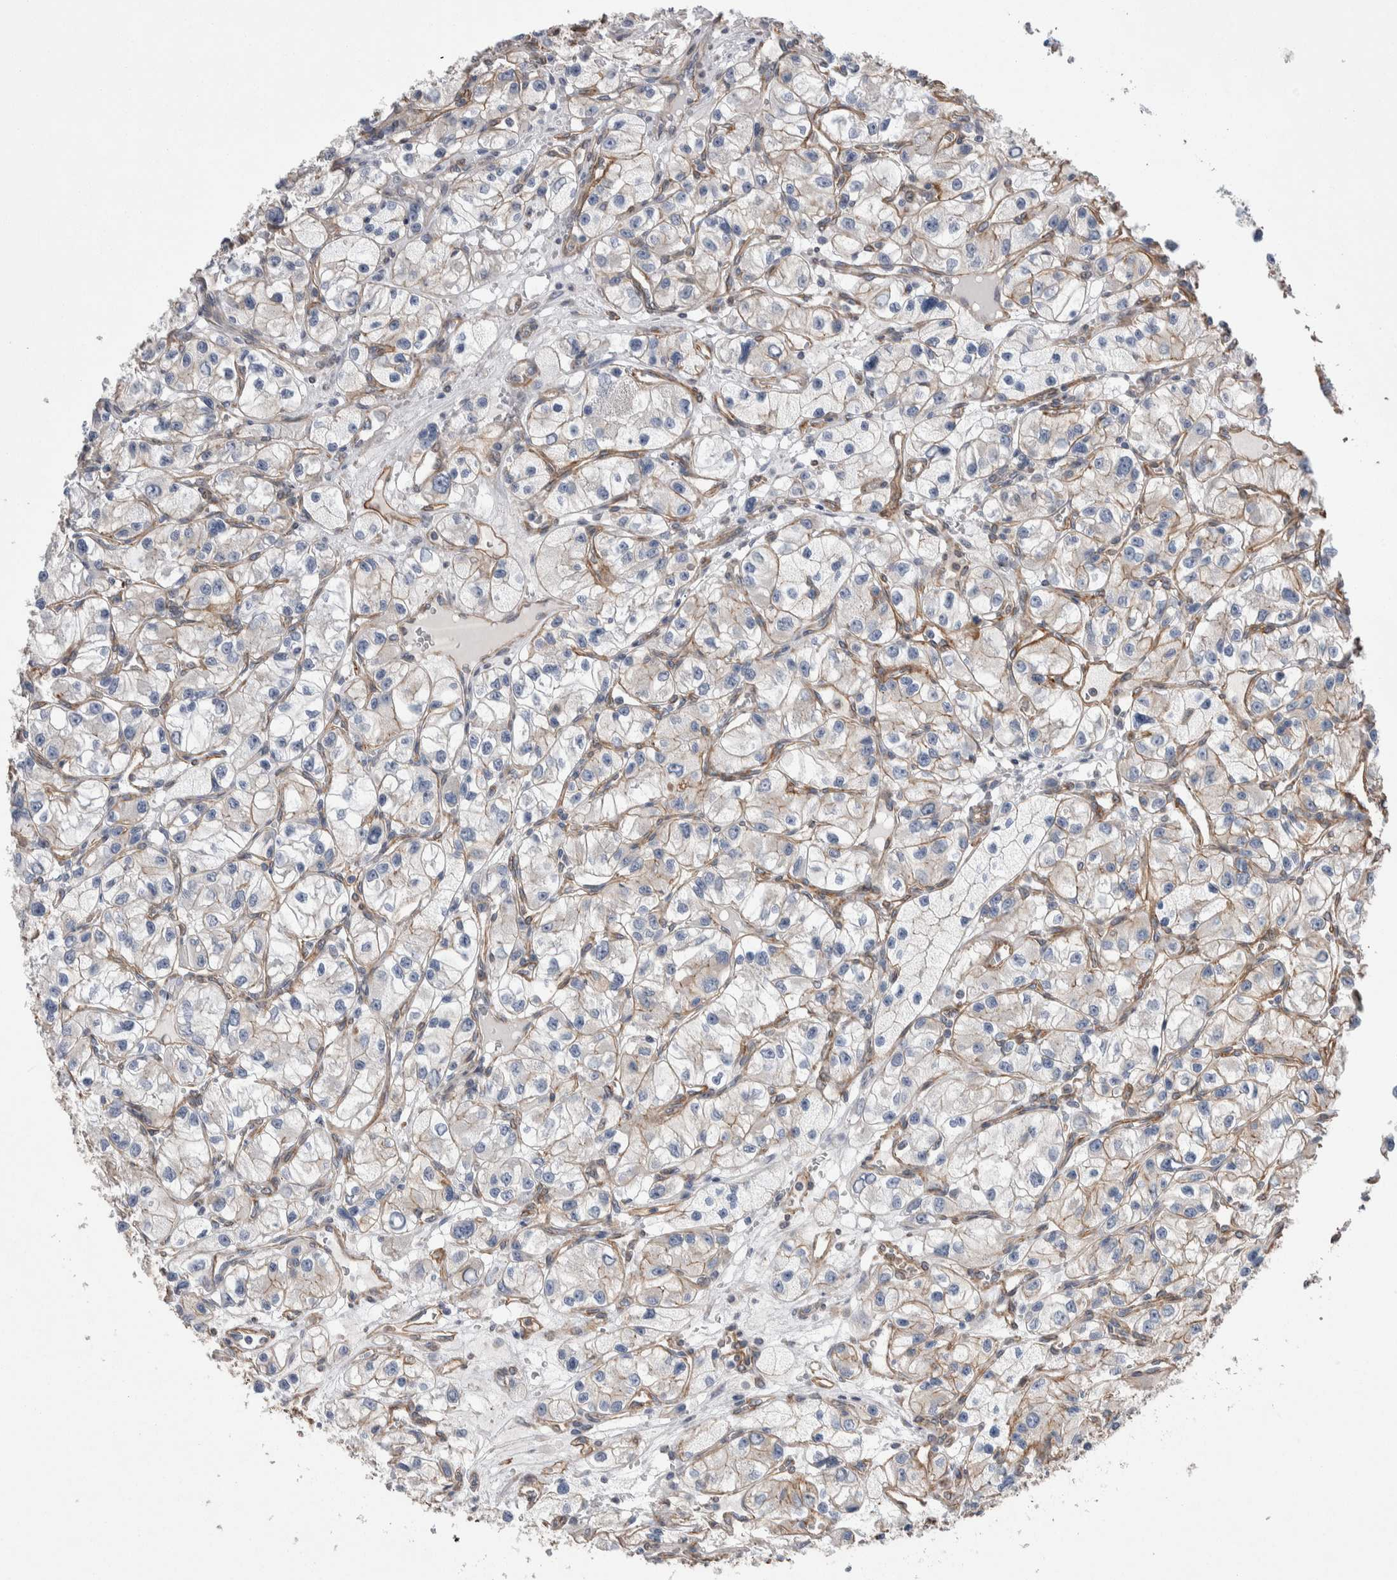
{"staining": {"intensity": "weak", "quantity": "25%-75%", "location": "cytoplasmic/membranous"}, "tissue": "renal cancer", "cell_type": "Tumor cells", "image_type": "cancer", "snomed": [{"axis": "morphology", "description": "Adenocarcinoma, NOS"}, {"axis": "topography", "description": "Kidney"}], "caption": "IHC of adenocarcinoma (renal) demonstrates low levels of weak cytoplasmic/membranous positivity in about 25%-75% of tumor cells.", "gene": "KIF12", "patient": {"sex": "female", "age": 57}}